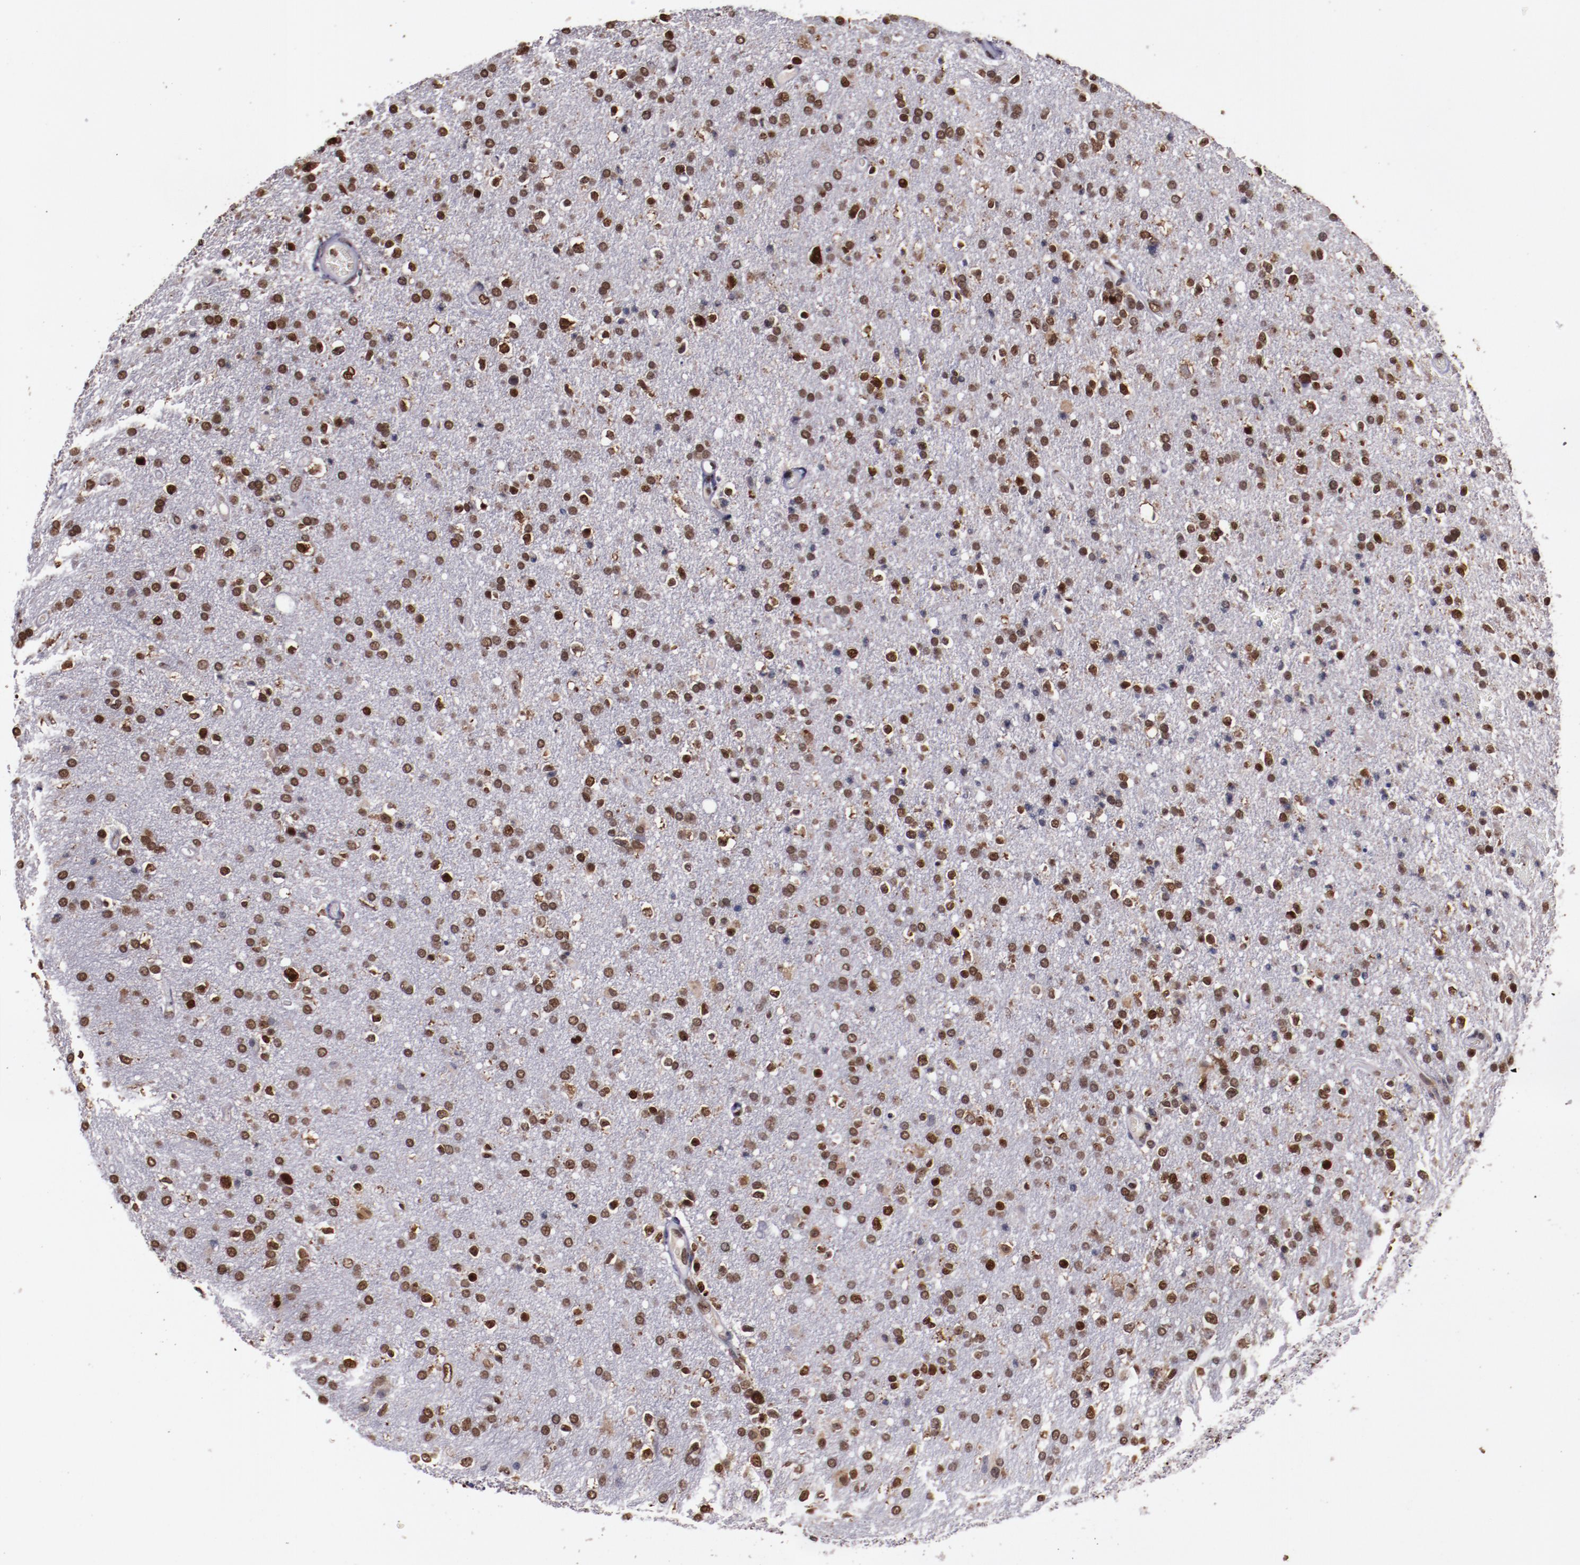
{"staining": {"intensity": "moderate", "quantity": ">75%", "location": "nuclear"}, "tissue": "glioma", "cell_type": "Tumor cells", "image_type": "cancer", "snomed": [{"axis": "morphology", "description": "Glioma, malignant, High grade"}, {"axis": "topography", "description": "Brain"}], "caption": "There is medium levels of moderate nuclear expression in tumor cells of malignant glioma (high-grade), as demonstrated by immunohistochemical staining (brown color).", "gene": "APEX1", "patient": {"sex": "male", "age": 33}}